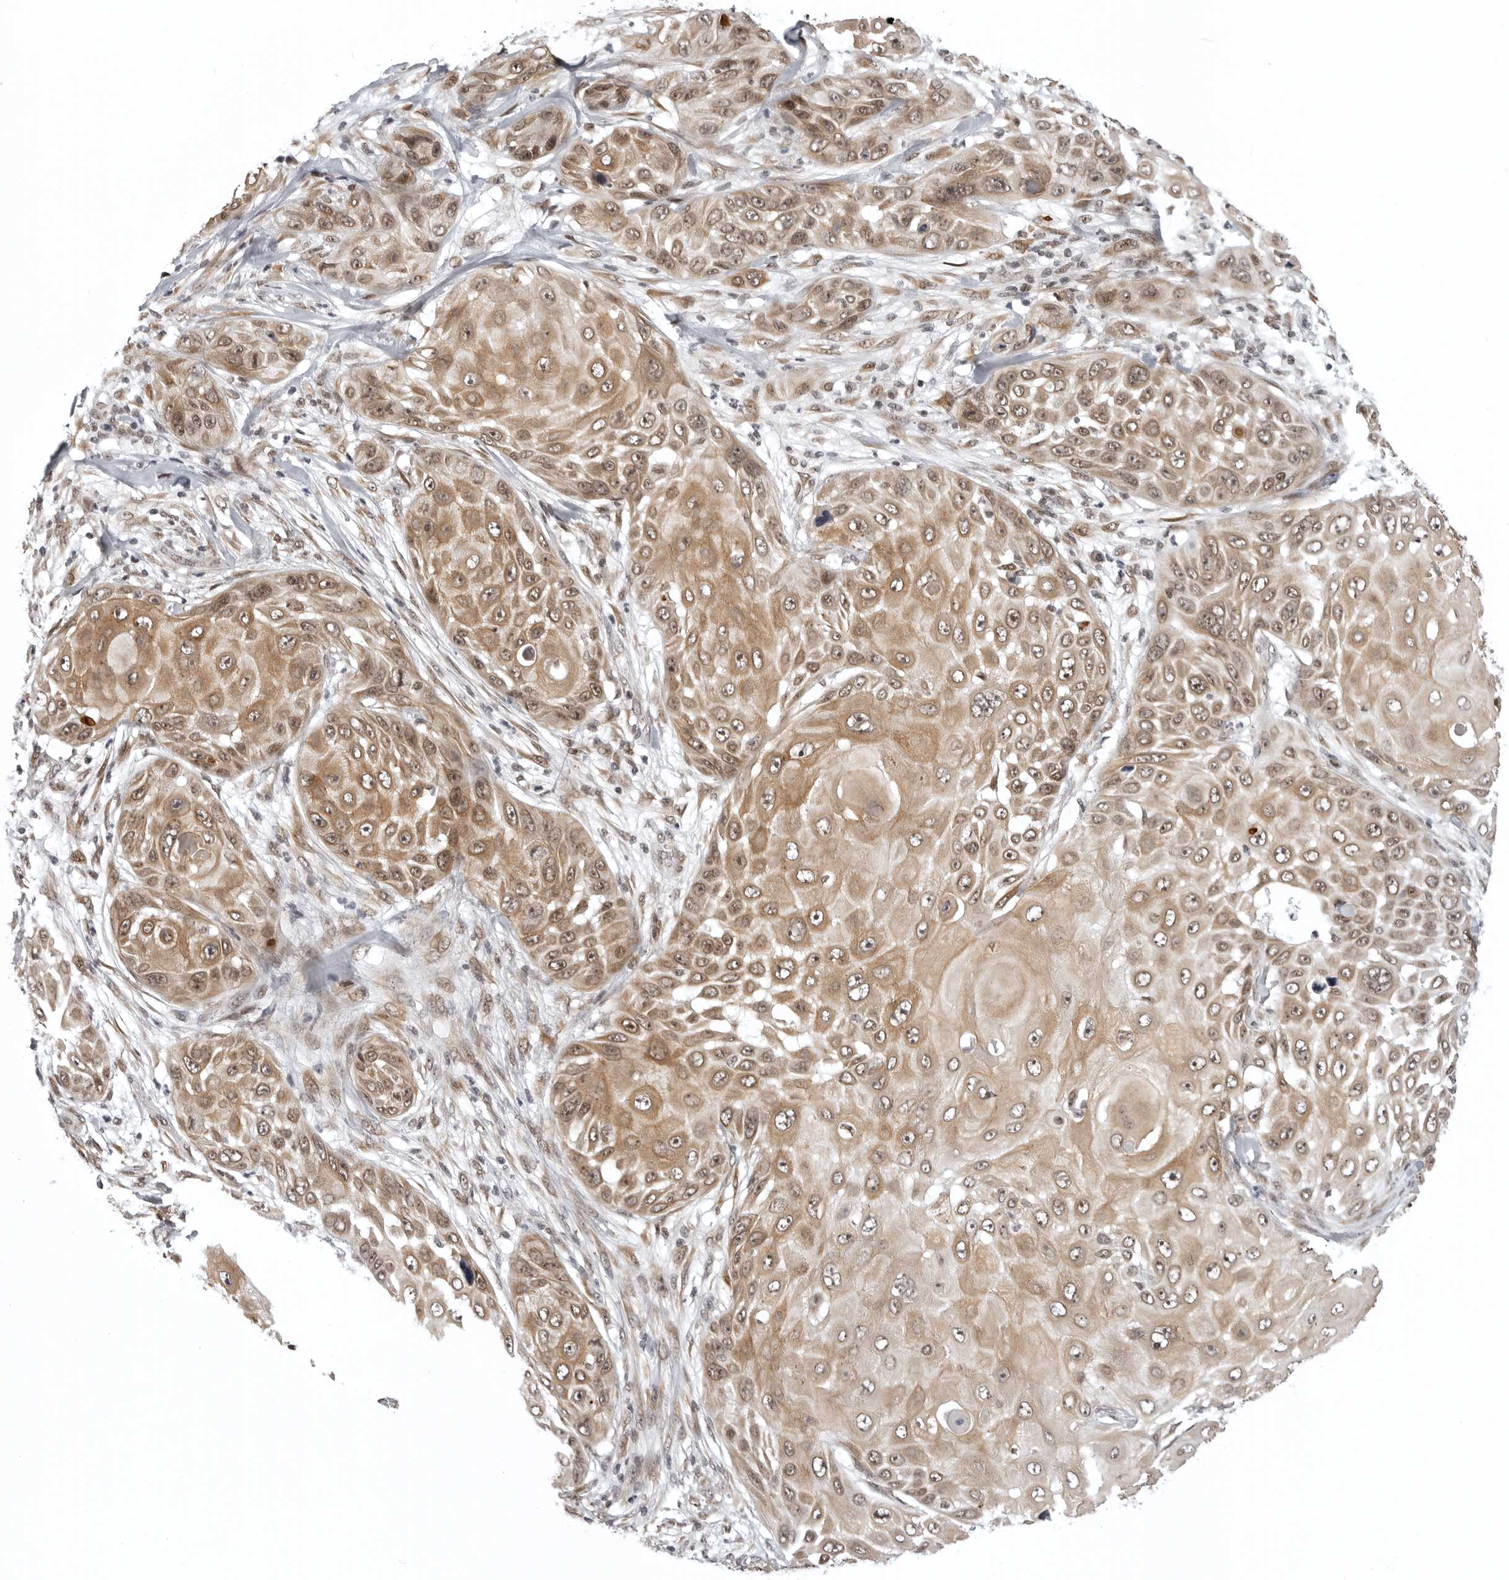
{"staining": {"intensity": "moderate", "quantity": ">75%", "location": "cytoplasmic/membranous,nuclear"}, "tissue": "skin cancer", "cell_type": "Tumor cells", "image_type": "cancer", "snomed": [{"axis": "morphology", "description": "Squamous cell carcinoma, NOS"}, {"axis": "topography", "description": "Skin"}], "caption": "The micrograph shows staining of skin cancer (squamous cell carcinoma), revealing moderate cytoplasmic/membranous and nuclear protein positivity (brown color) within tumor cells.", "gene": "PRDM10", "patient": {"sex": "female", "age": 44}}